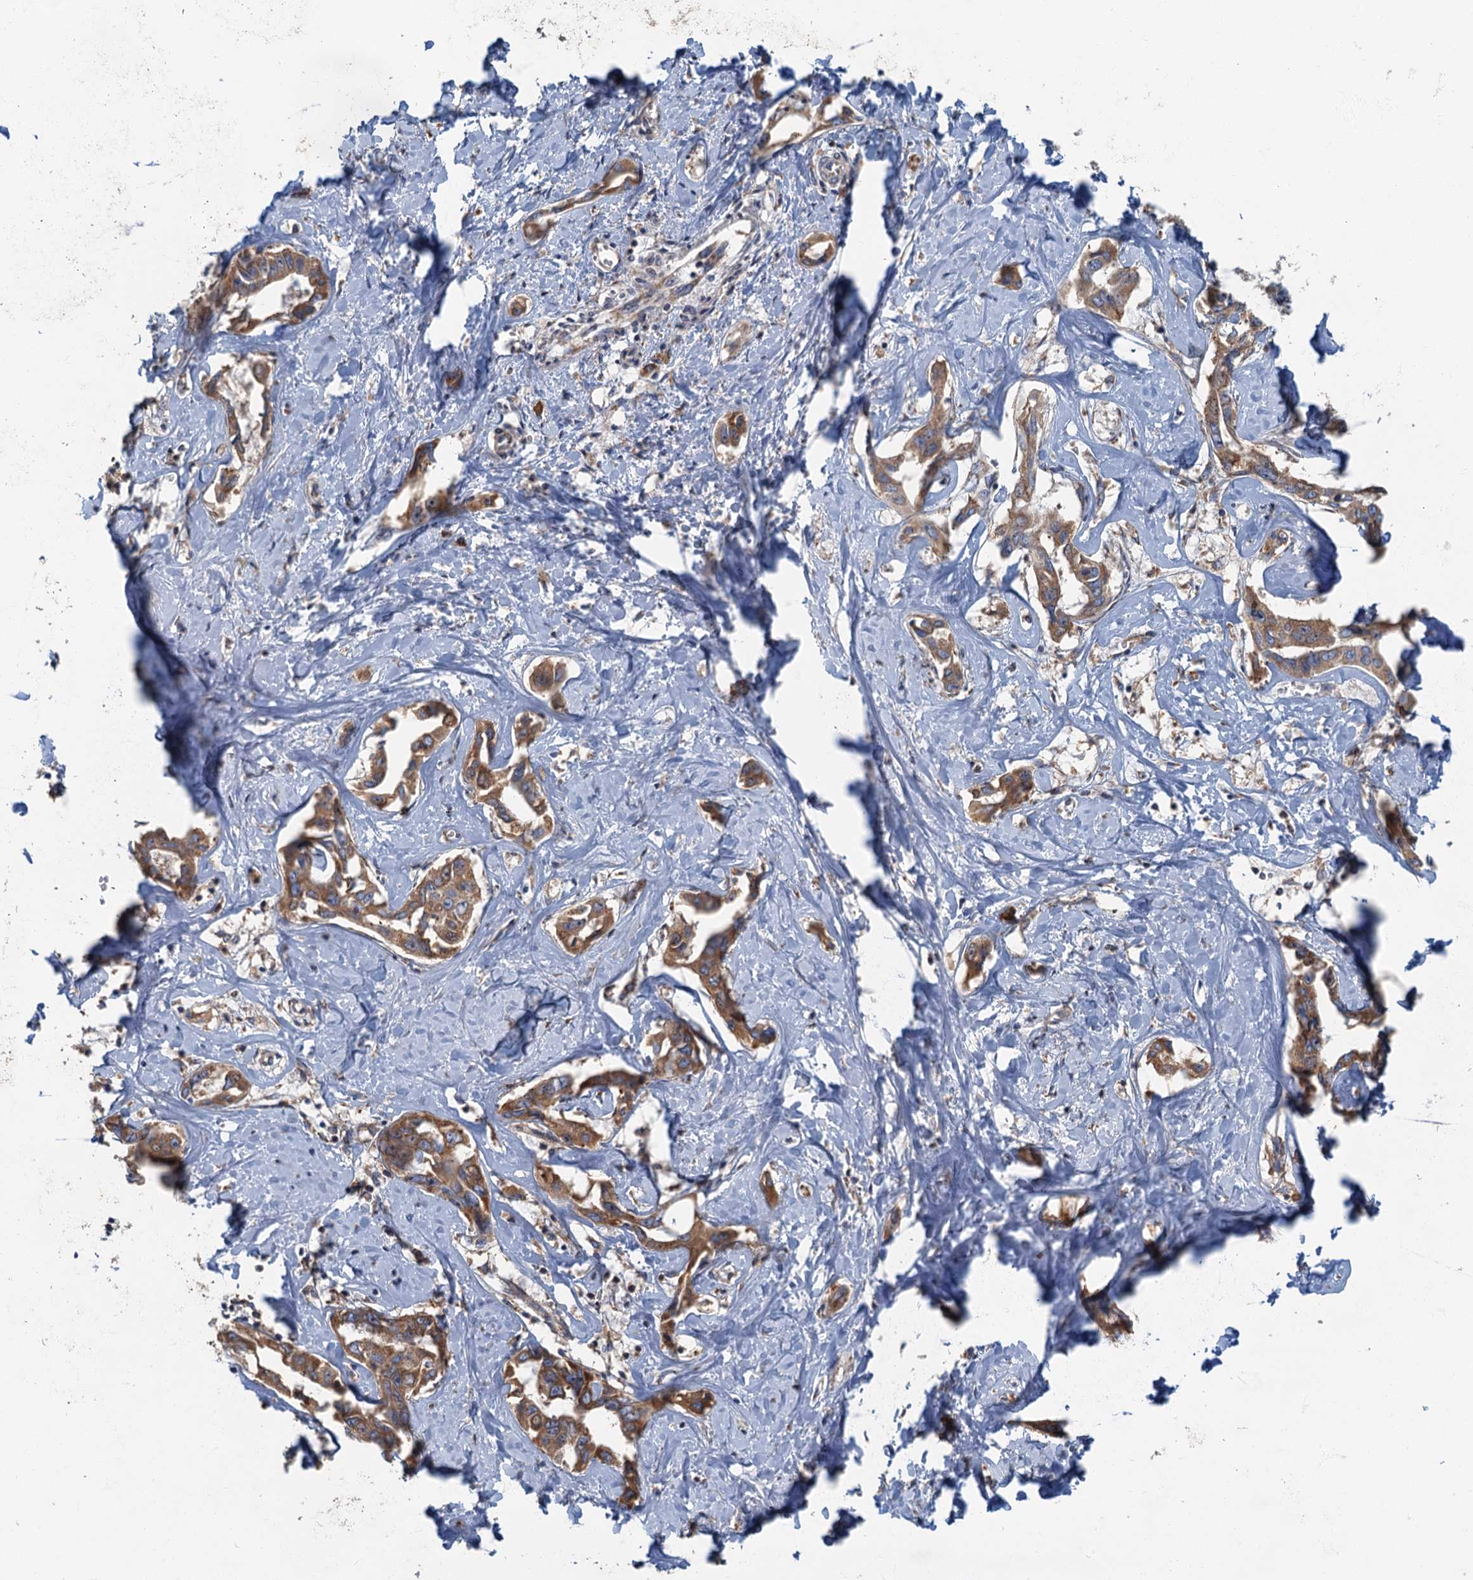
{"staining": {"intensity": "moderate", "quantity": ">75%", "location": "cytoplasmic/membranous"}, "tissue": "liver cancer", "cell_type": "Tumor cells", "image_type": "cancer", "snomed": [{"axis": "morphology", "description": "Cholangiocarcinoma"}, {"axis": "topography", "description": "Liver"}], "caption": "Liver cancer (cholangiocarcinoma) stained for a protein (brown) reveals moderate cytoplasmic/membranous positive positivity in about >75% of tumor cells.", "gene": "SPDYC", "patient": {"sex": "male", "age": 59}}